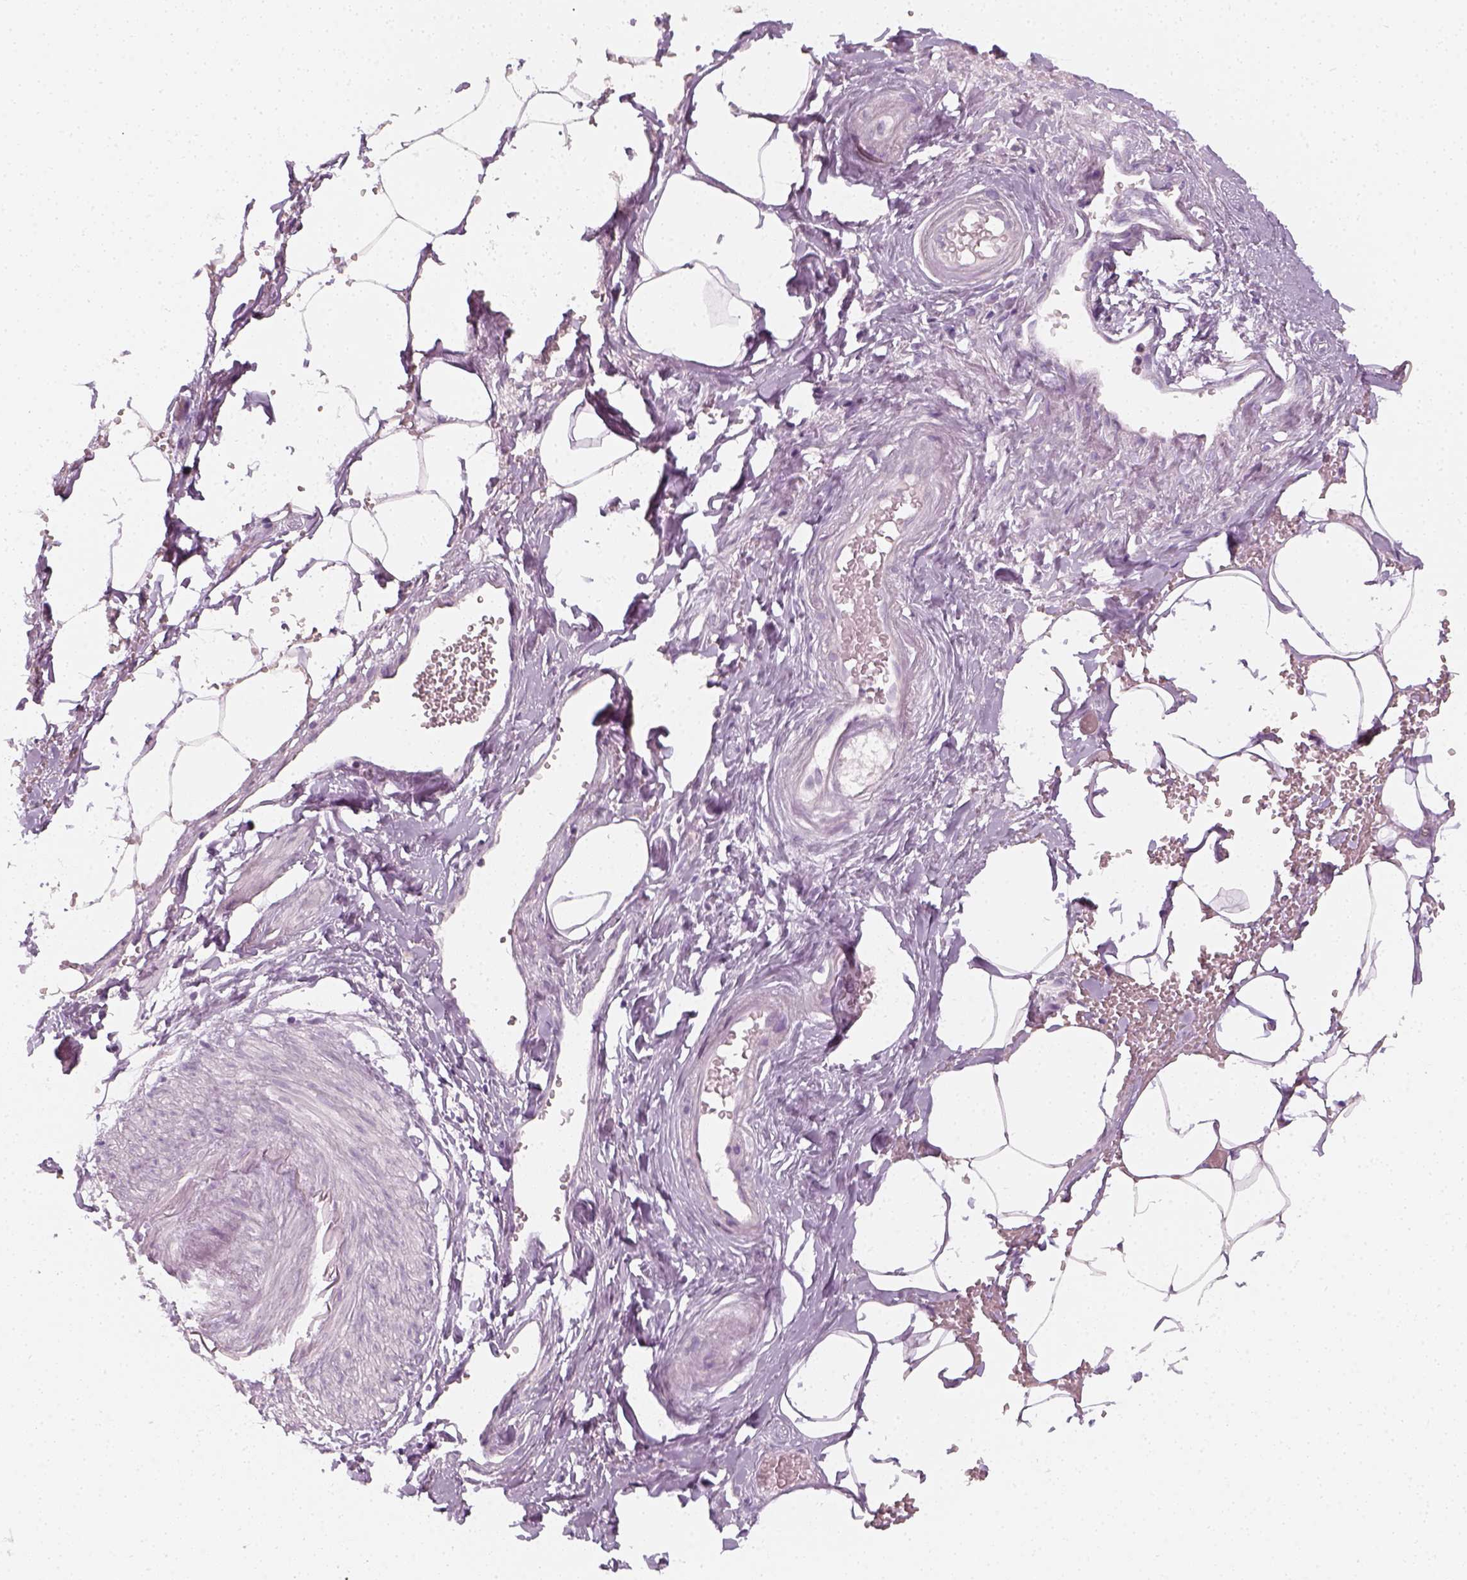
{"staining": {"intensity": "negative", "quantity": "none", "location": "none"}, "tissue": "adipose tissue", "cell_type": "Adipocytes", "image_type": "normal", "snomed": [{"axis": "morphology", "description": "Normal tissue, NOS"}, {"axis": "topography", "description": "Prostate"}, {"axis": "topography", "description": "Peripheral nerve tissue"}], "caption": "Unremarkable adipose tissue was stained to show a protein in brown. There is no significant expression in adipocytes. Brightfield microscopy of immunohistochemistry stained with DAB (brown) and hematoxylin (blue), captured at high magnification.", "gene": "PRAME", "patient": {"sex": "male", "age": 55}}